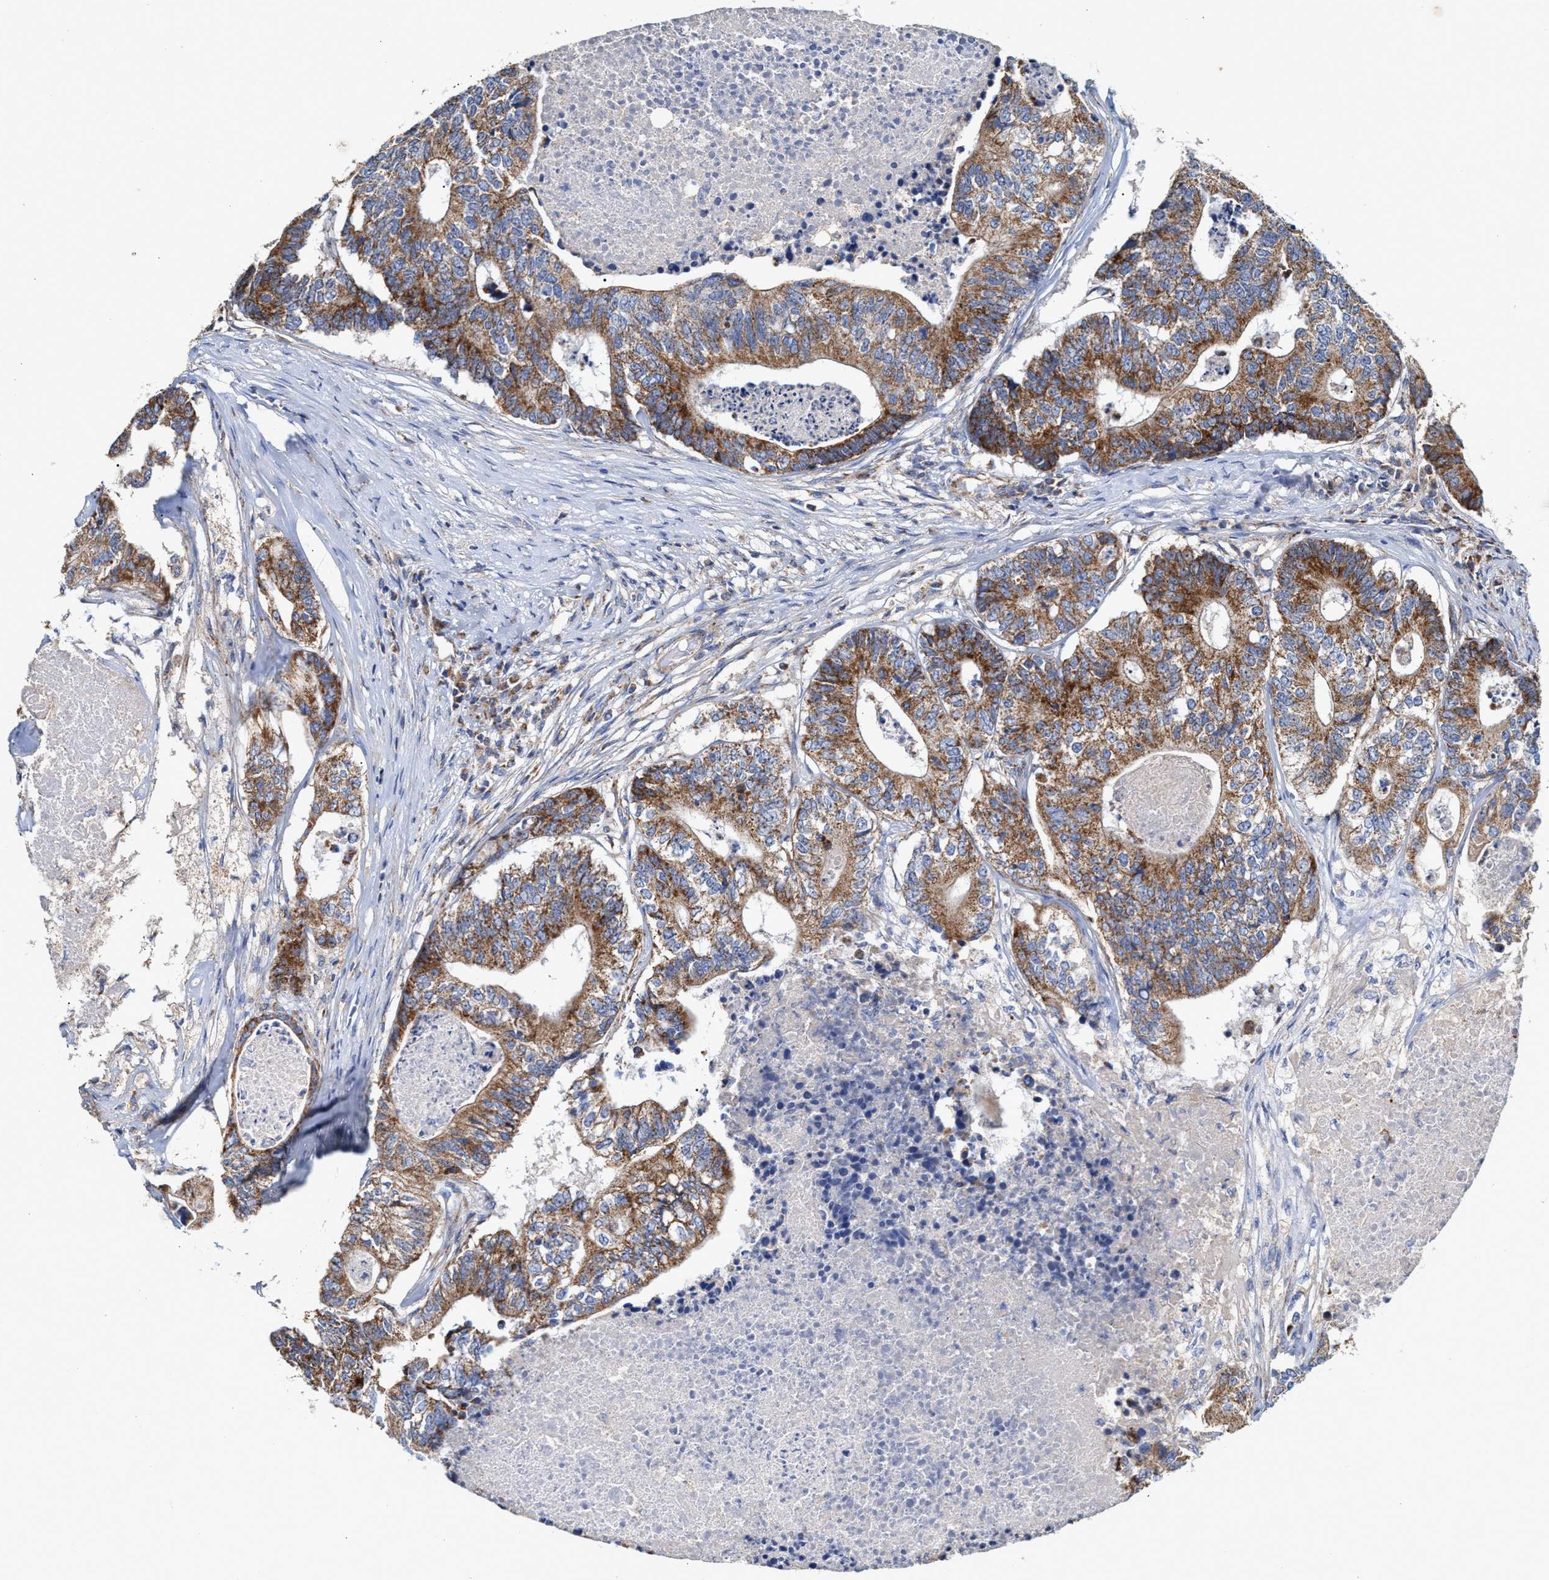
{"staining": {"intensity": "moderate", "quantity": ">75%", "location": "cytoplasmic/membranous"}, "tissue": "colorectal cancer", "cell_type": "Tumor cells", "image_type": "cancer", "snomed": [{"axis": "morphology", "description": "Adenocarcinoma, NOS"}, {"axis": "topography", "description": "Colon"}], "caption": "Tumor cells show medium levels of moderate cytoplasmic/membranous staining in about >75% of cells in adenocarcinoma (colorectal).", "gene": "MECR", "patient": {"sex": "female", "age": 67}}